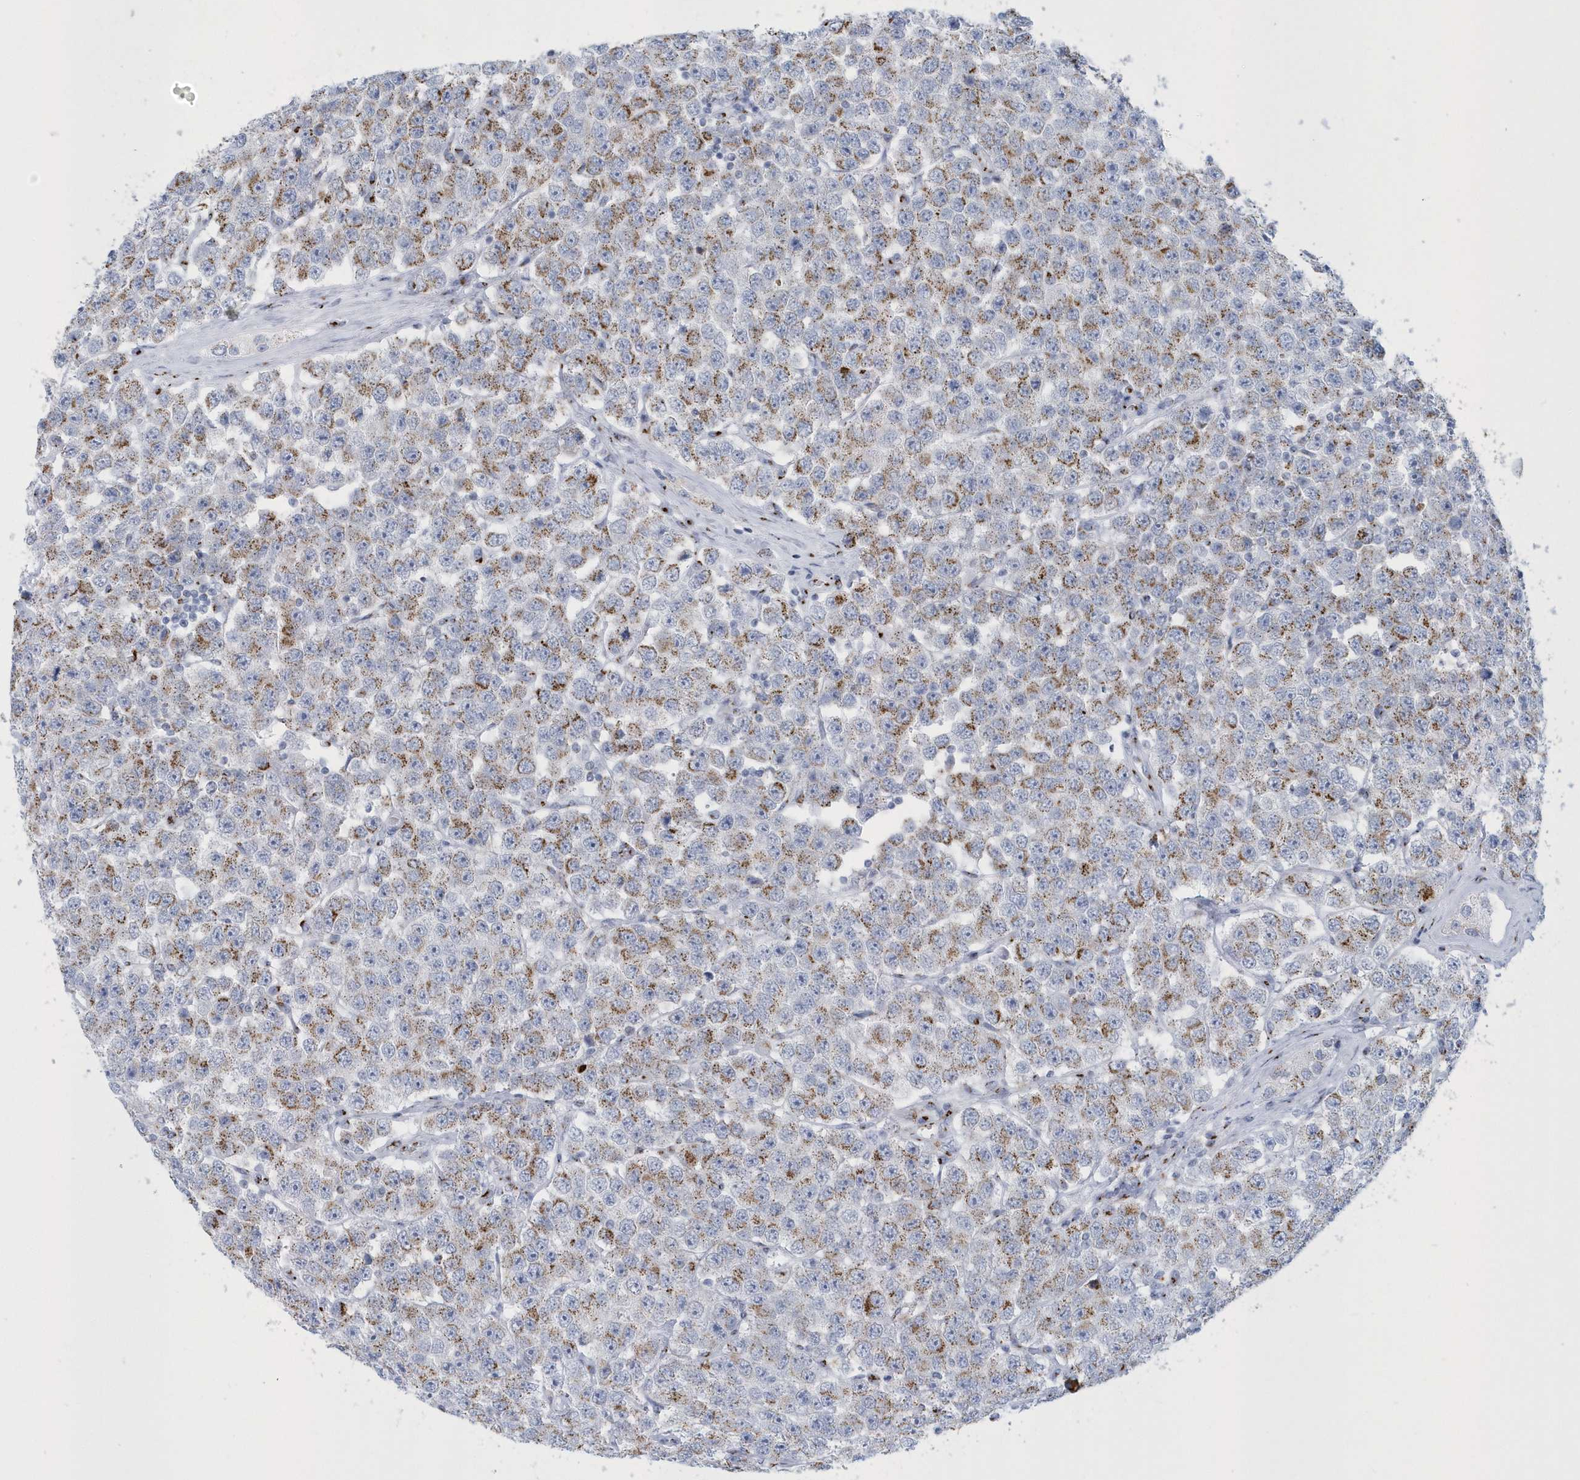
{"staining": {"intensity": "moderate", "quantity": ">75%", "location": "cytoplasmic/membranous"}, "tissue": "testis cancer", "cell_type": "Tumor cells", "image_type": "cancer", "snomed": [{"axis": "morphology", "description": "Seminoma, NOS"}, {"axis": "topography", "description": "Testis"}], "caption": "A photomicrograph of testis seminoma stained for a protein shows moderate cytoplasmic/membranous brown staining in tumor cells.", "gene": "SLX9", "patient": {"sex": "male", "age": 28}}